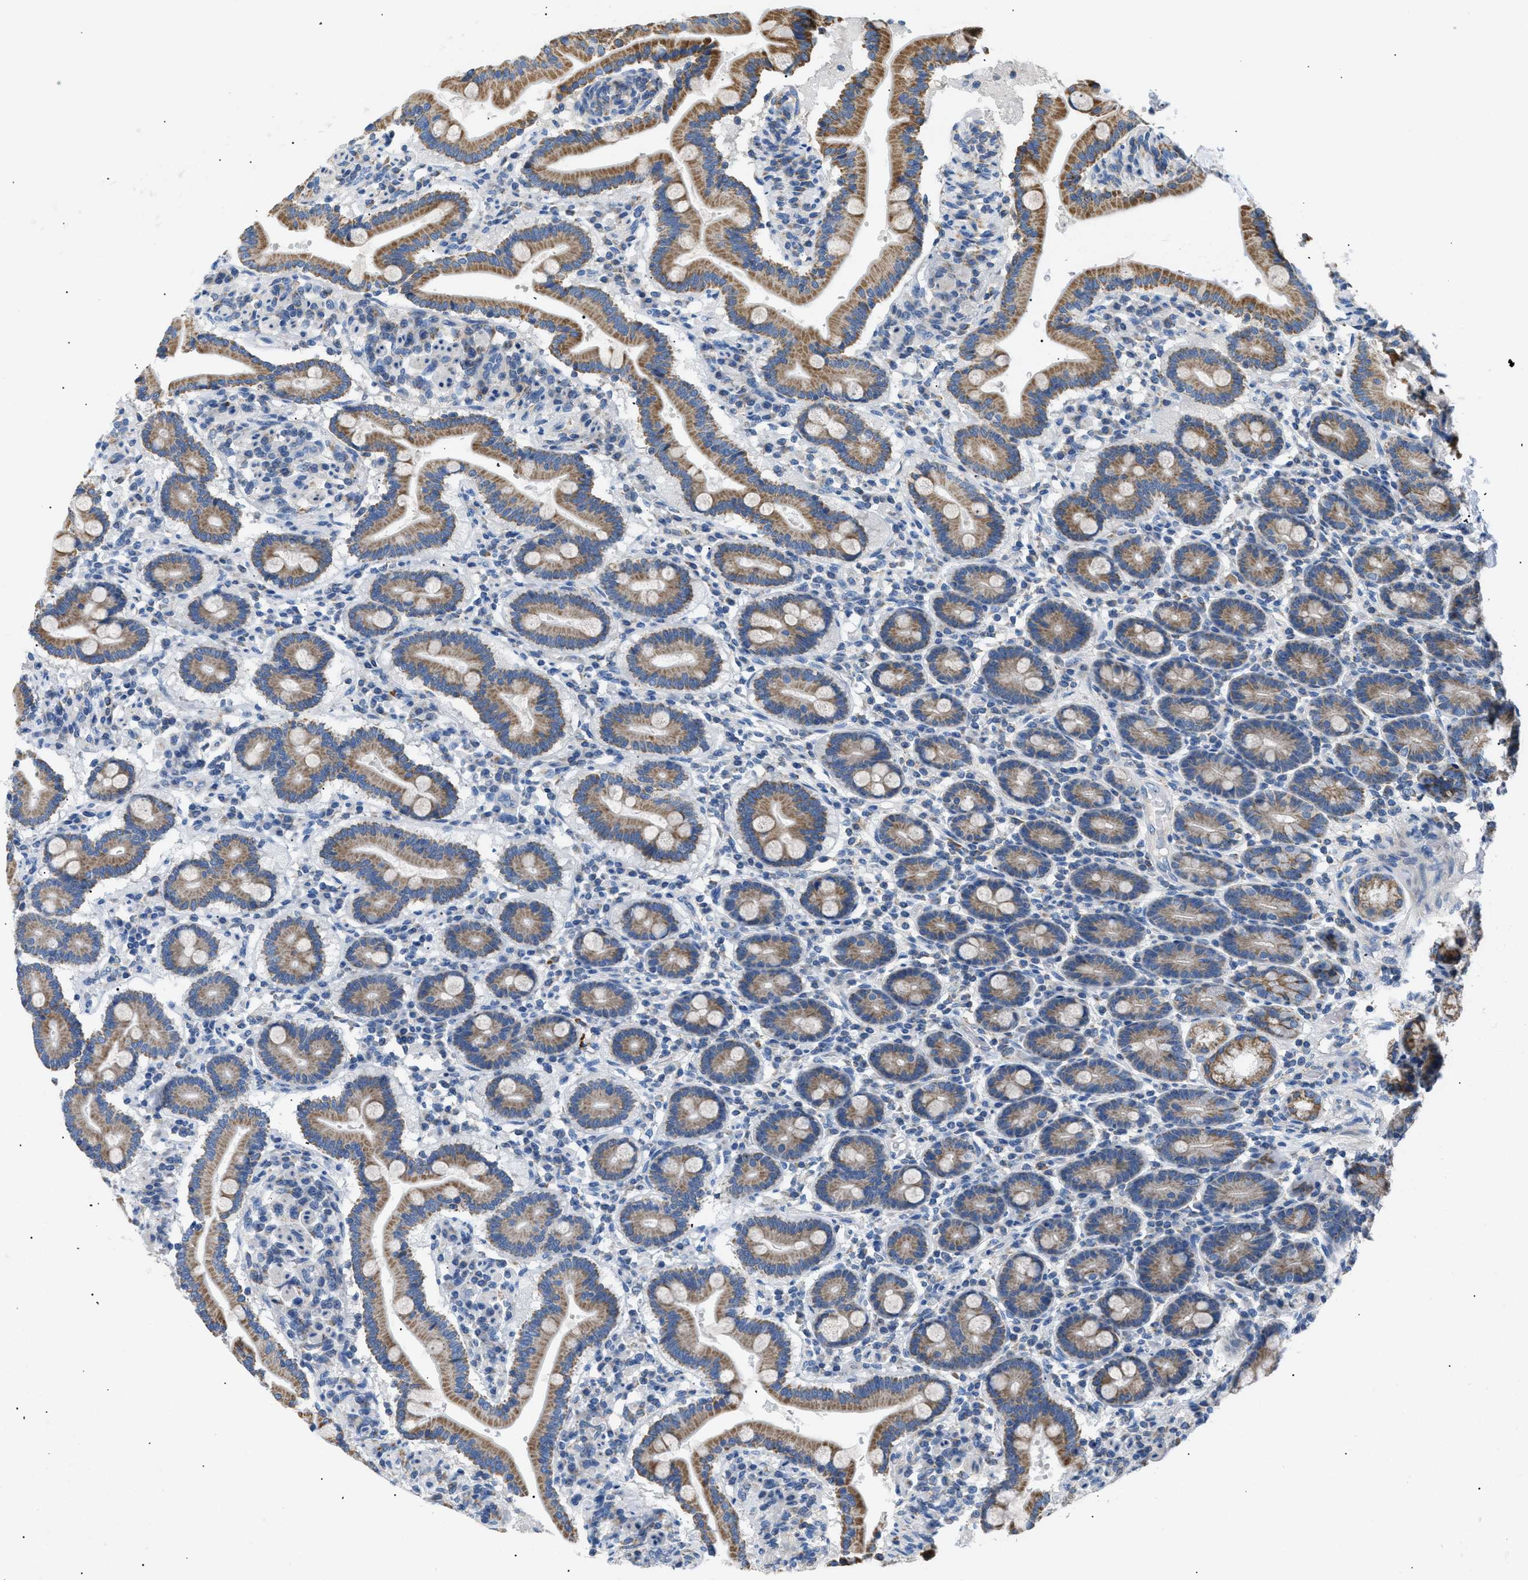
{"staining": {"intensity": "moderate", "quantity": "25%-75%", "location": "cytoplasmic/membranous"}, "tissue": "duodenum", "cell_type": "Glandular cells", "image_type": "normal", "snomed": [{"axis": "morphology", "description": "Normal tissue, NOS"}, {"axis": "topography", "description": "Duodenum"}], "caption": "Immunohistochemical staining of unremarkable duodenum exhibits medium levels of moderate cytoplasmic/membranous expression in approximately 25%-75% of glandular cells.", "gene": "ILDR1", "patient": {"sex": "male", "age": 54}}